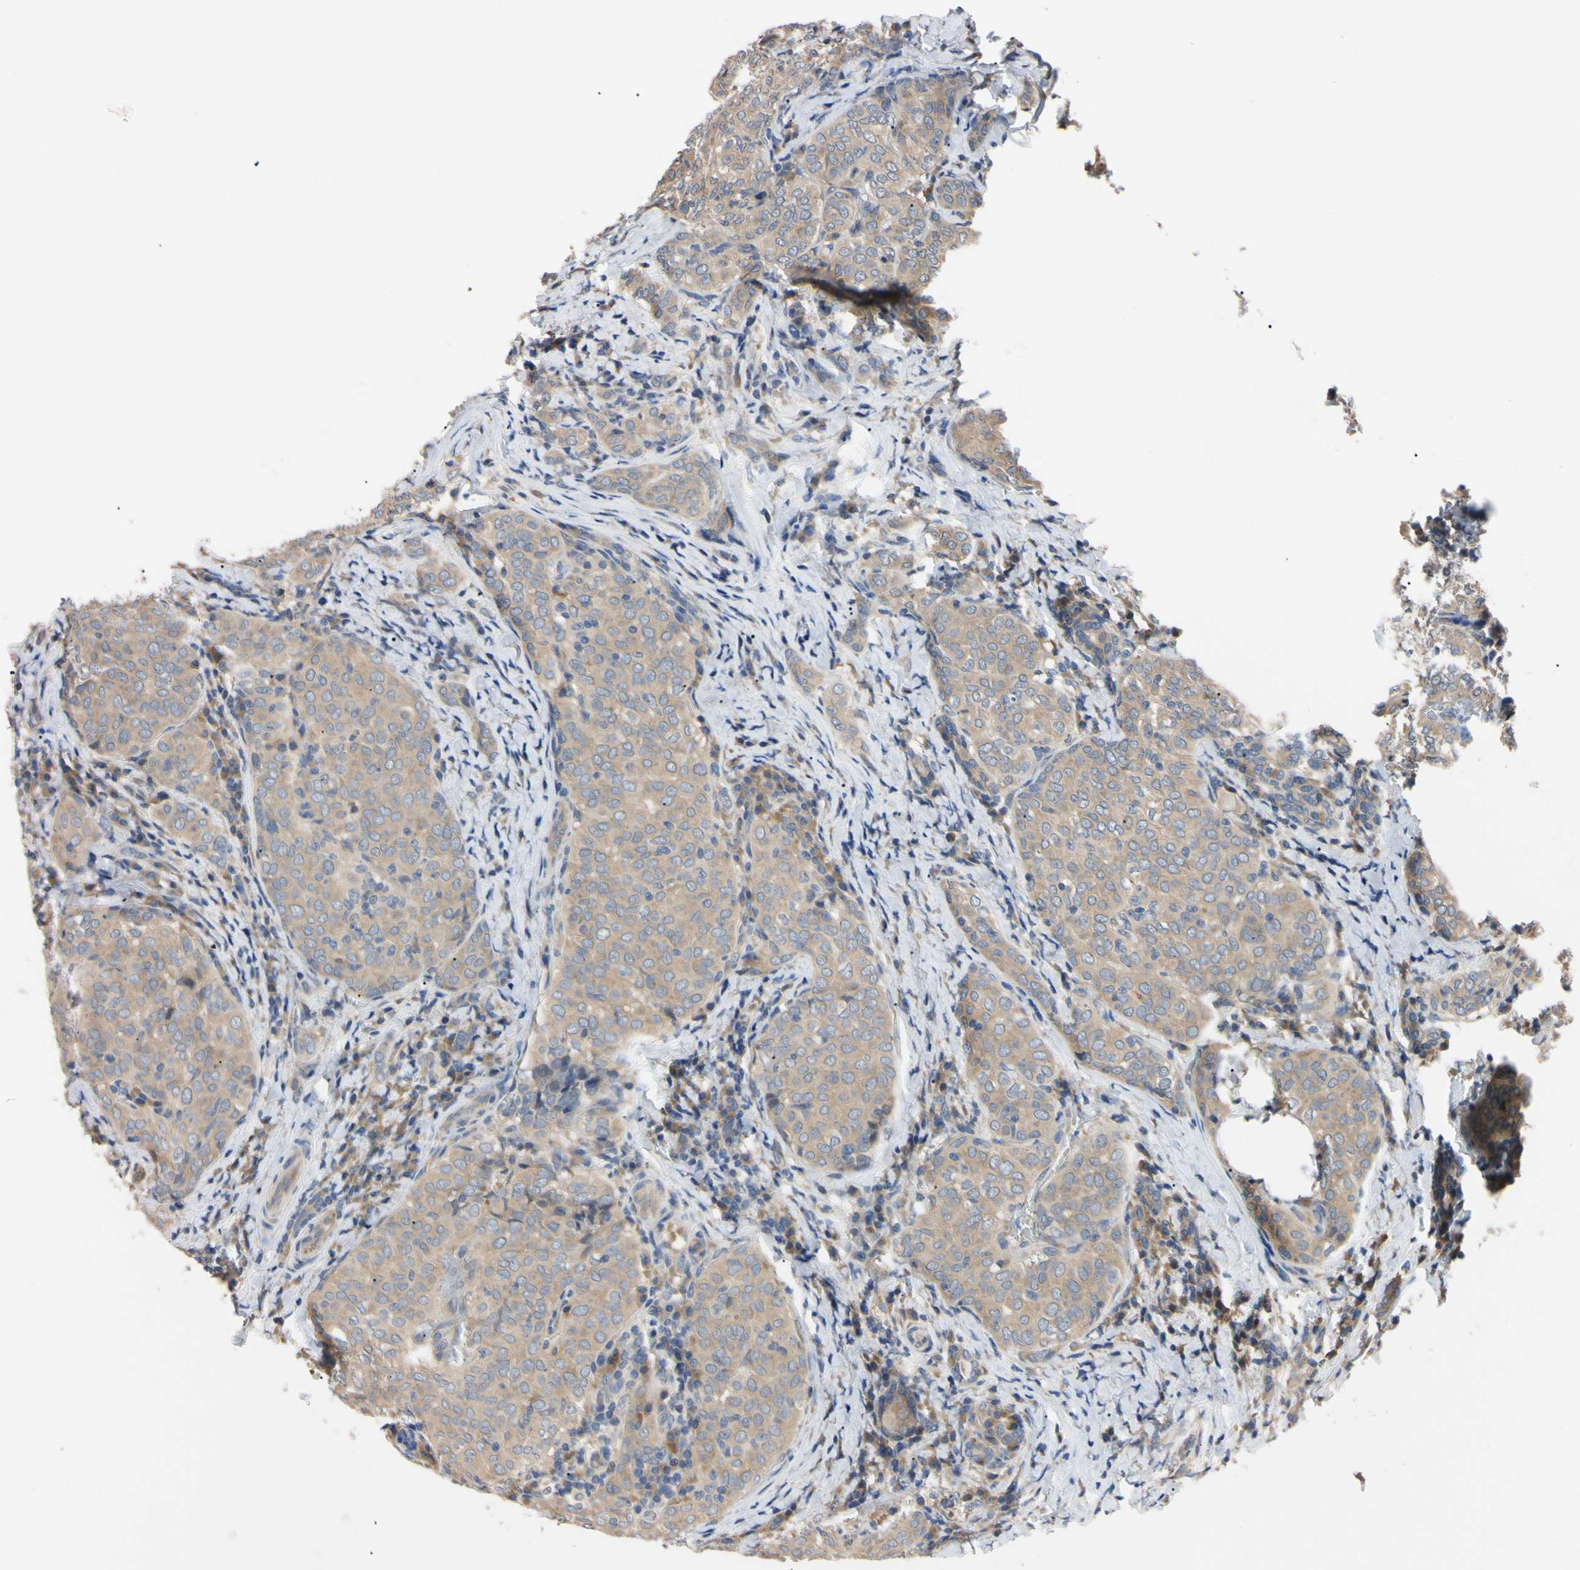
{"staining": {"intensity": "weak", "quantity": ">75%", "location": "cytoplasmic/membranous"}, "tissue": "thyroid cancer", "cell_type": "Tumor cells", "image_type": "cancer", "snomed": [{"axis": "morphology", "description": "Normal tissue, NOS"}, {"axis": "morphology", "description": "Papillary adenocarcinoma, NOS"}, {"axis": "topography", "description": "Thyroid gland"}], "caption": "A brown stain highlights weak cytoplasmic/membranous expression of a protein in human thyroid papillary adenocarcinoma tumor cells.", "gene": "RARS1", "patient": {"sex": "female", "age": 30}}